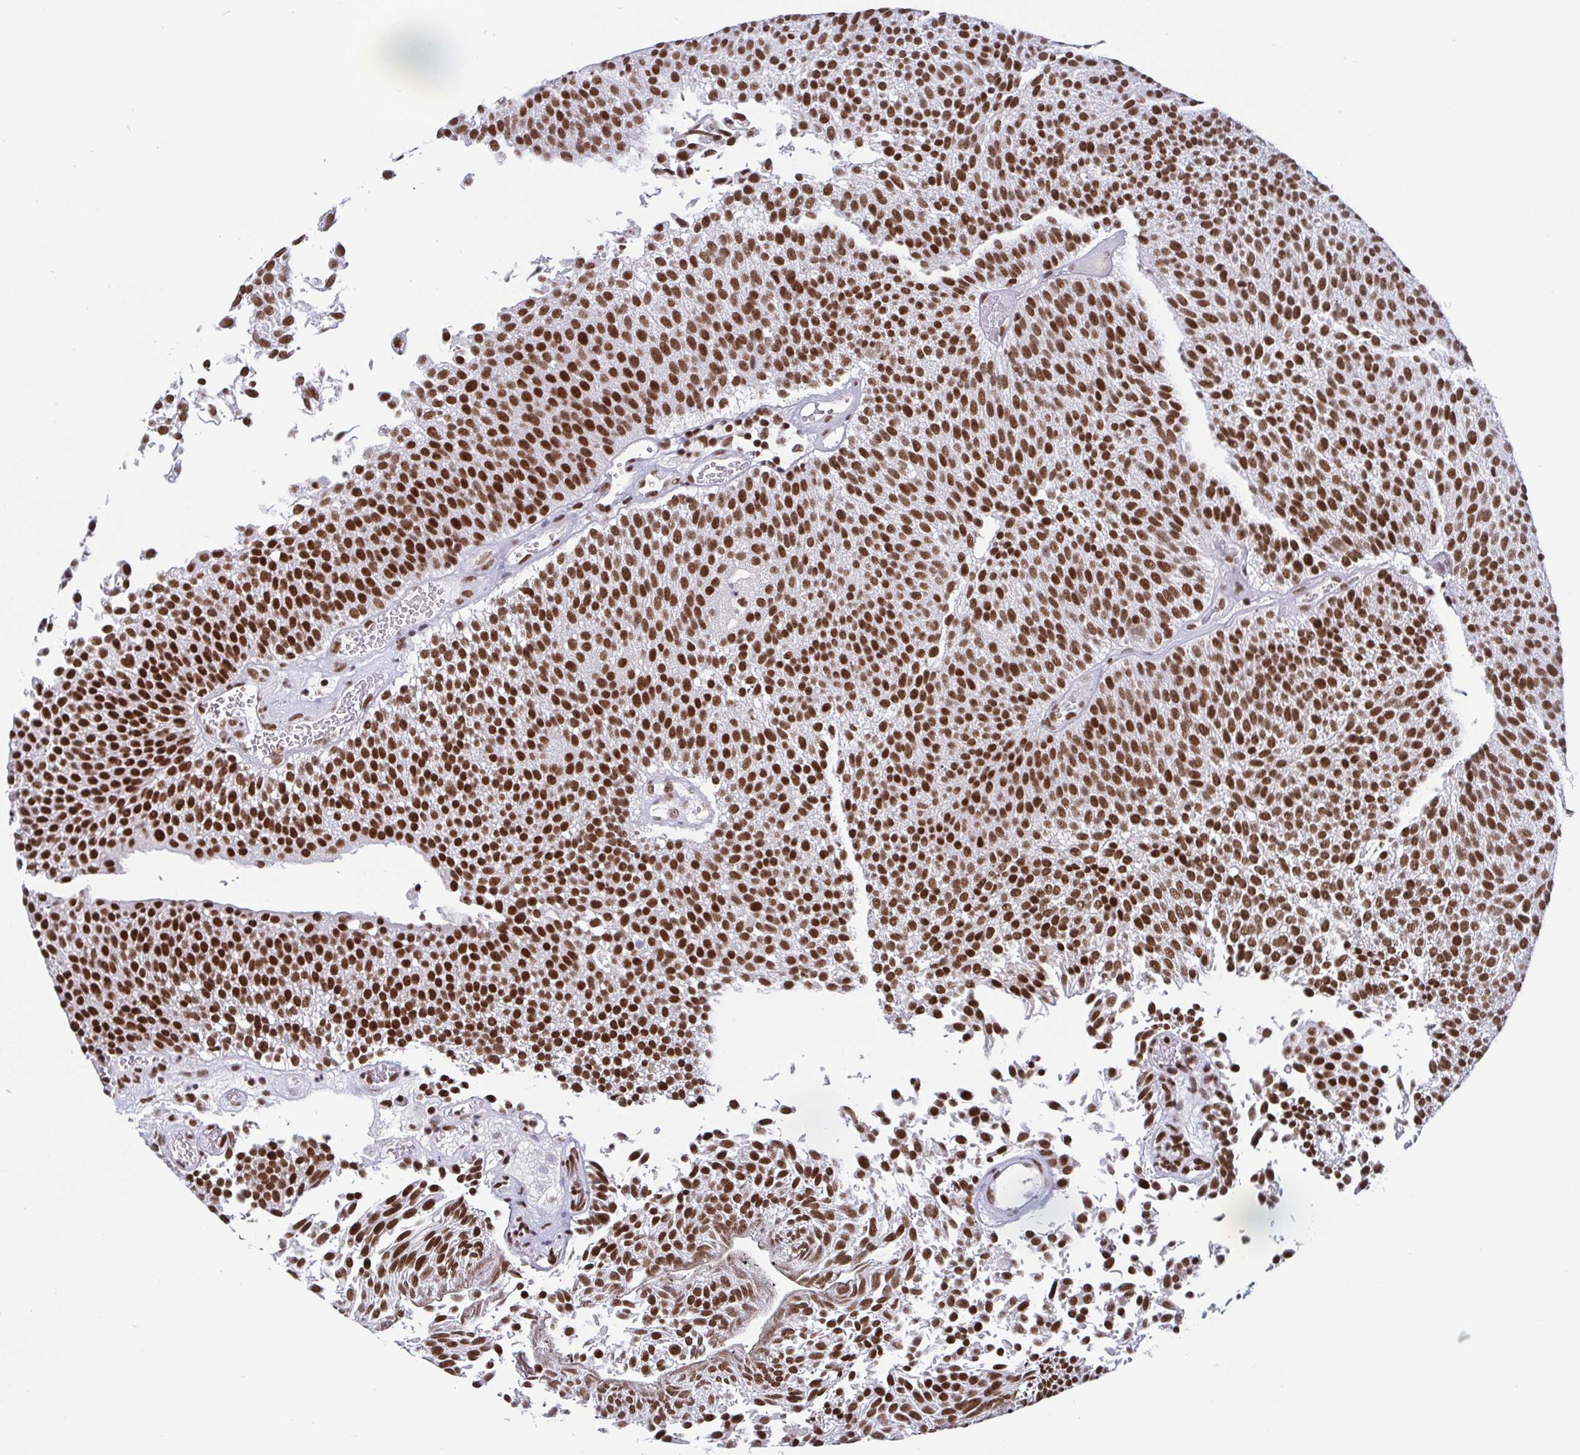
{"staining": {"intensity": "strong", "quantity": ">75%", "location": "nuclear"}, "tissue": "urothelial cancer", "cell_type": "Tumor cells", "image_type": "cancer", "snomed": [{"axis": "morphology", "description": "Urothelial carcinoma, Low grade"}, {"axis": "topography", "description": "Urinary bladder"}], "caption": "The immunohistochemical stain labels strong nuclear expression in tumor cells of urothelial cancer tissue.", "gene": "CTCF", "patient": {"sex": "female", "age": 79}}